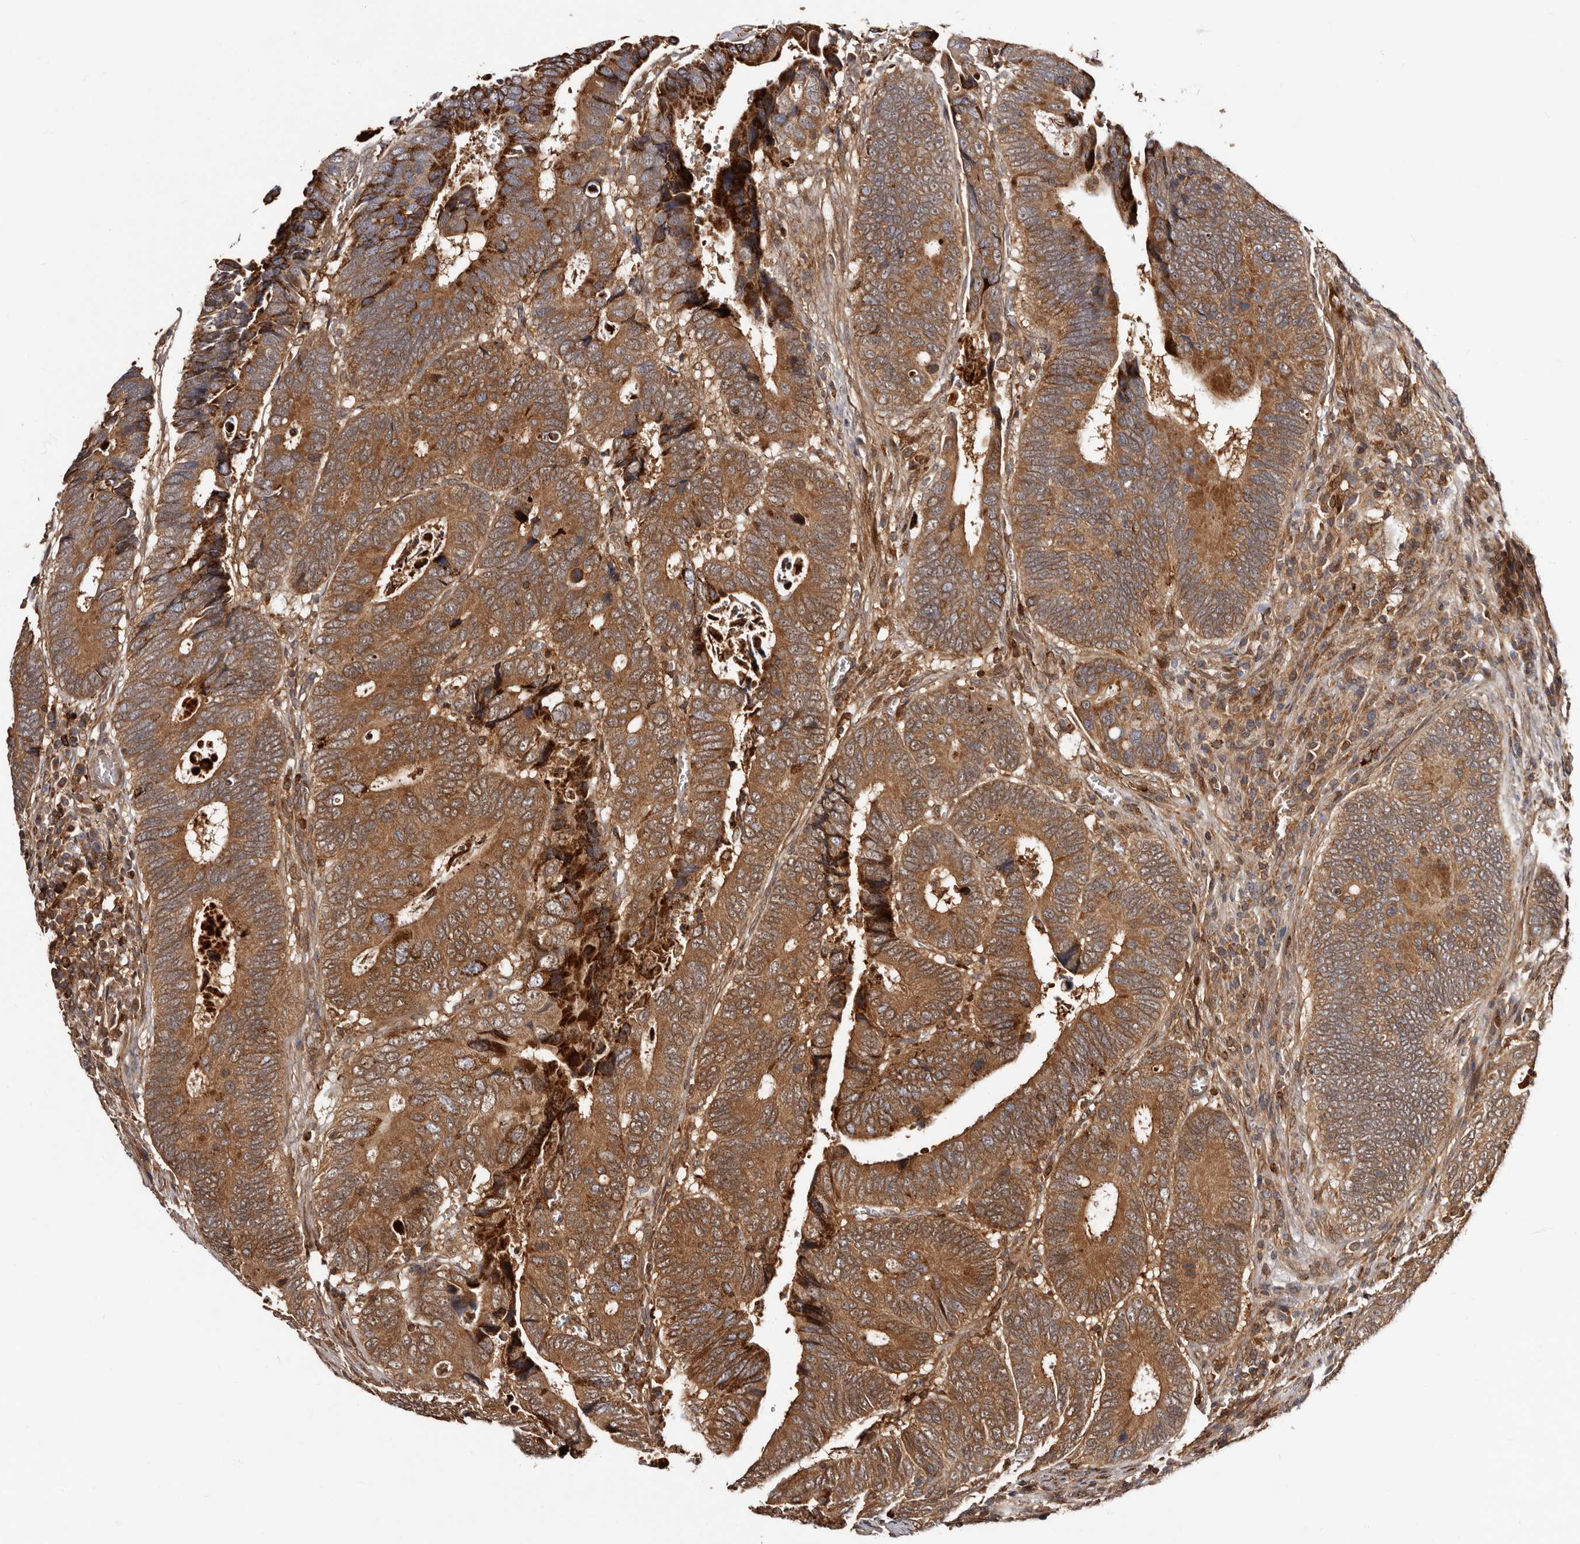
{"staining": {"intensity": "moderate", "quantity": ">75%", "location": "cytoplasmic/membranous"}, "tissue": "colorectal cancer", "cell_type": "Tumor cells", "image_type": "cancer", "snomed": [{"axis": "morphology", "description": "Adenocarcinoma, NOS"}, {"axis": "topography", "description": "Colon"}], "caption": "Immunohistochemistry (IHC) (DAB) staining of human colorectal cancer (adenocarcinoma) reveals moderate cytoplasmic/membranous protein staining in approximately >75% of tumor cells.", "gene": "BAX", "patient": {"sex": "male", "age": 72}}